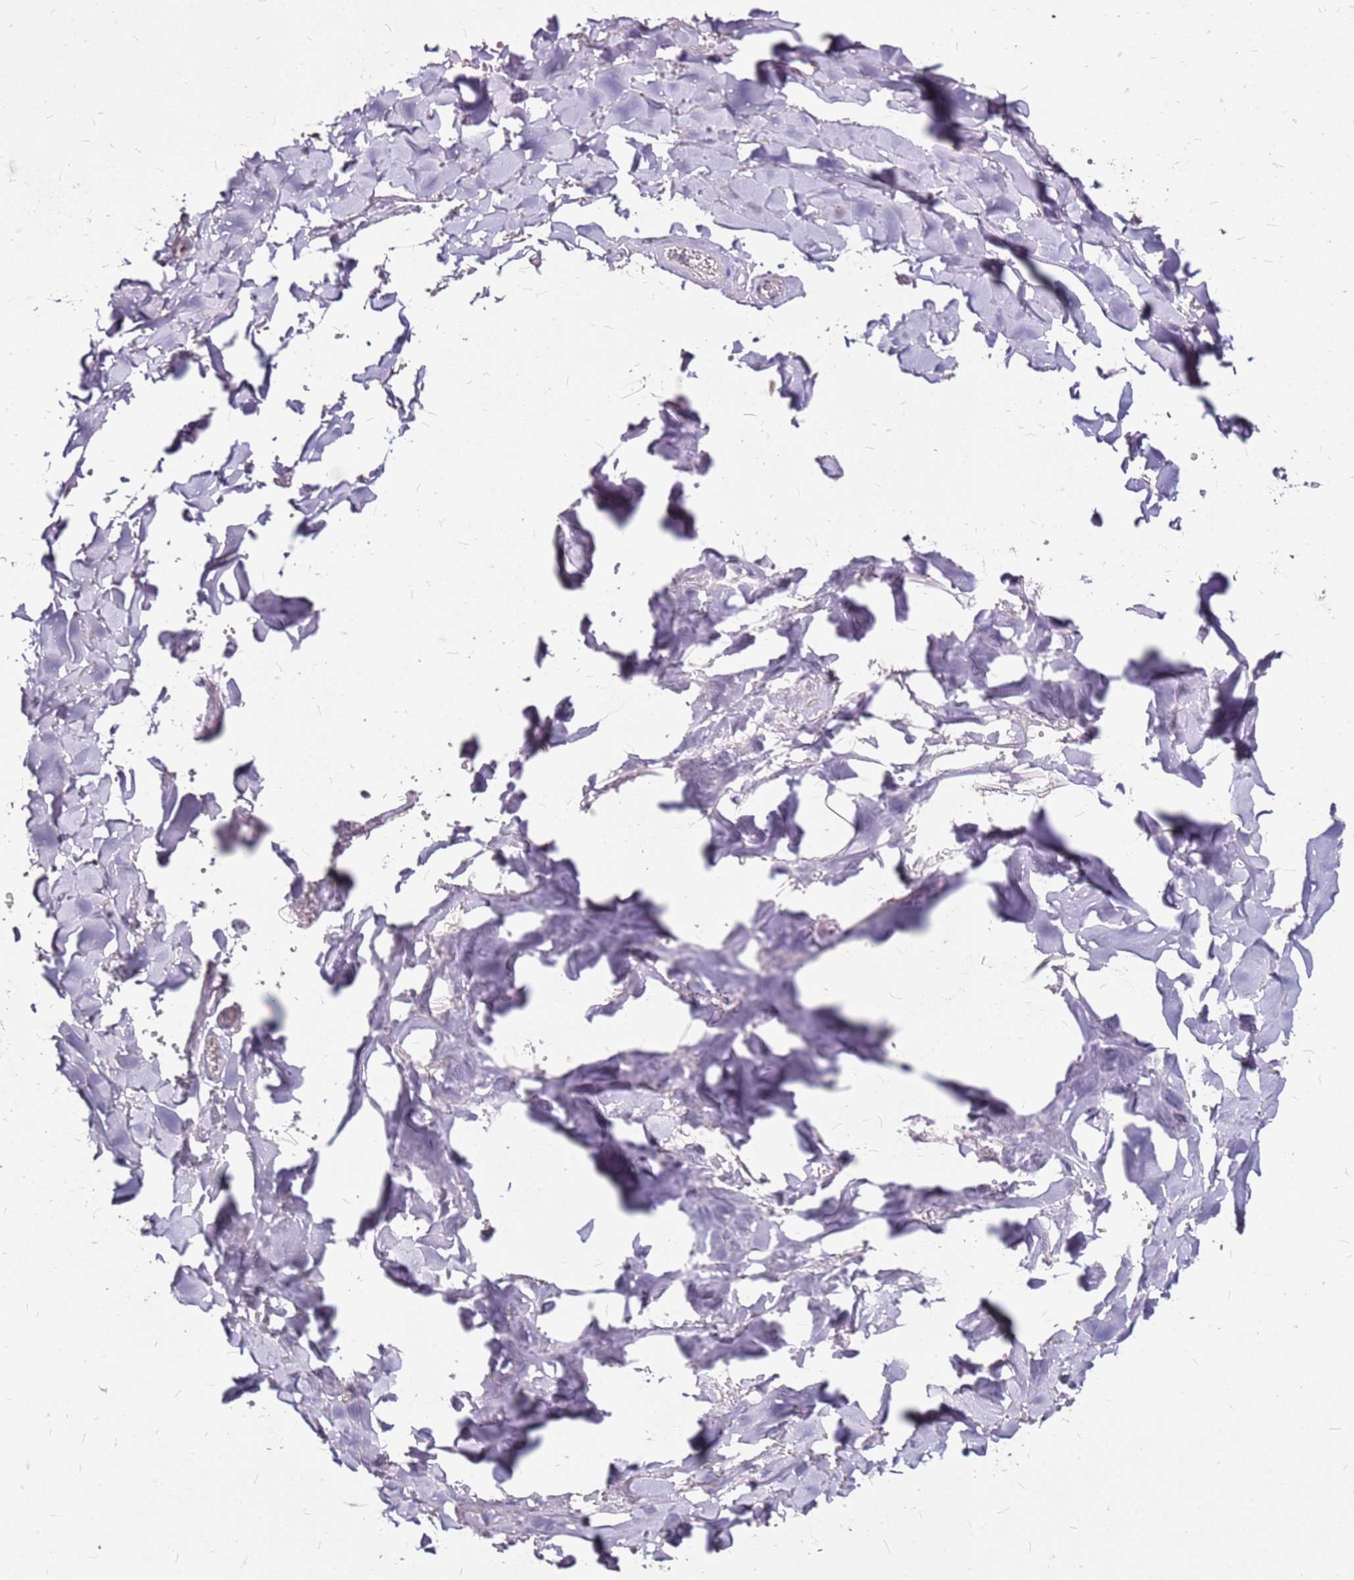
{"staining": {"intensity": "moderate", "quantity": "<25%", "location": "cytoplasmic/membranous"}, "tissue": "adipose tissue", "cell_type": "Adipocytes", "image_type": "normal", "snomed": [{"axis": "morphology", "description": "Normal tissue, NOS"}, {"axis": "topography", "description": "Salivary gland"}, {"axis": "topography", "description": "Peripheral nerve tissue"}], "caption": "This photomicrograph reveals IHC staining of normal human adipose tissue, with low moderate cytoplasmic/membranous expression in about <25% of adipocytes.", "gene": "DCDC2C", "patient": {"sex": "male", "age": 38}}